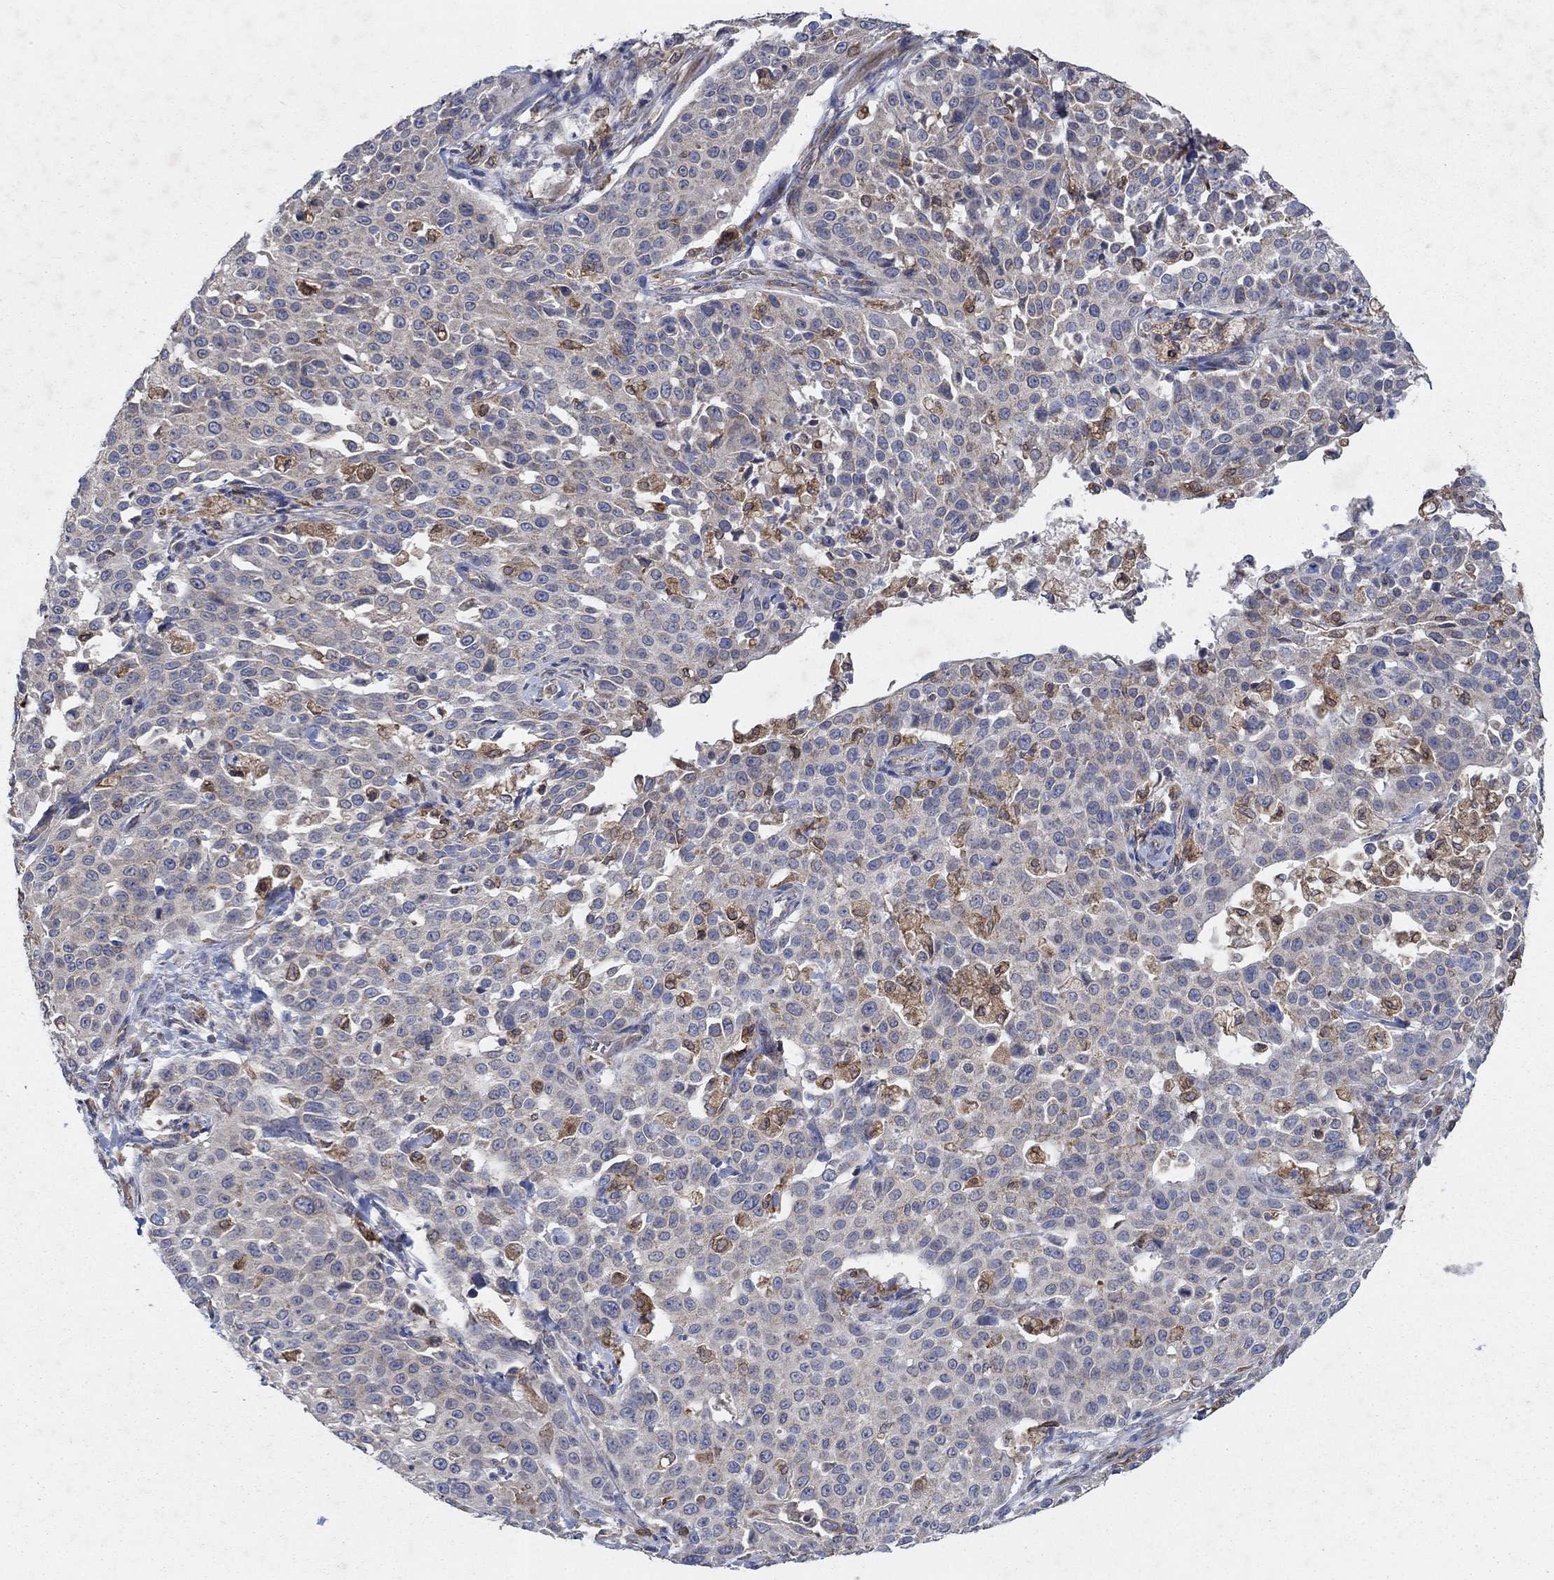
{"staining": {"intensity": "negative", "quantity": "none", "location": "none"}, "tissue": "cervical cancer", "cell_type": "Tumor cells", "image_type": "cancer", "snomed": [{"axis": "morphology", "description": "Squamous cell carcinoma, NOS"}, {"axis": "topography", "description": "Cervix"}], "caption": "Tumor cells show no significant protein expression in cervical squamous cell carcinoma.", "gene": "NCEH1", "patient": {"sex": "female", "age": 26}}